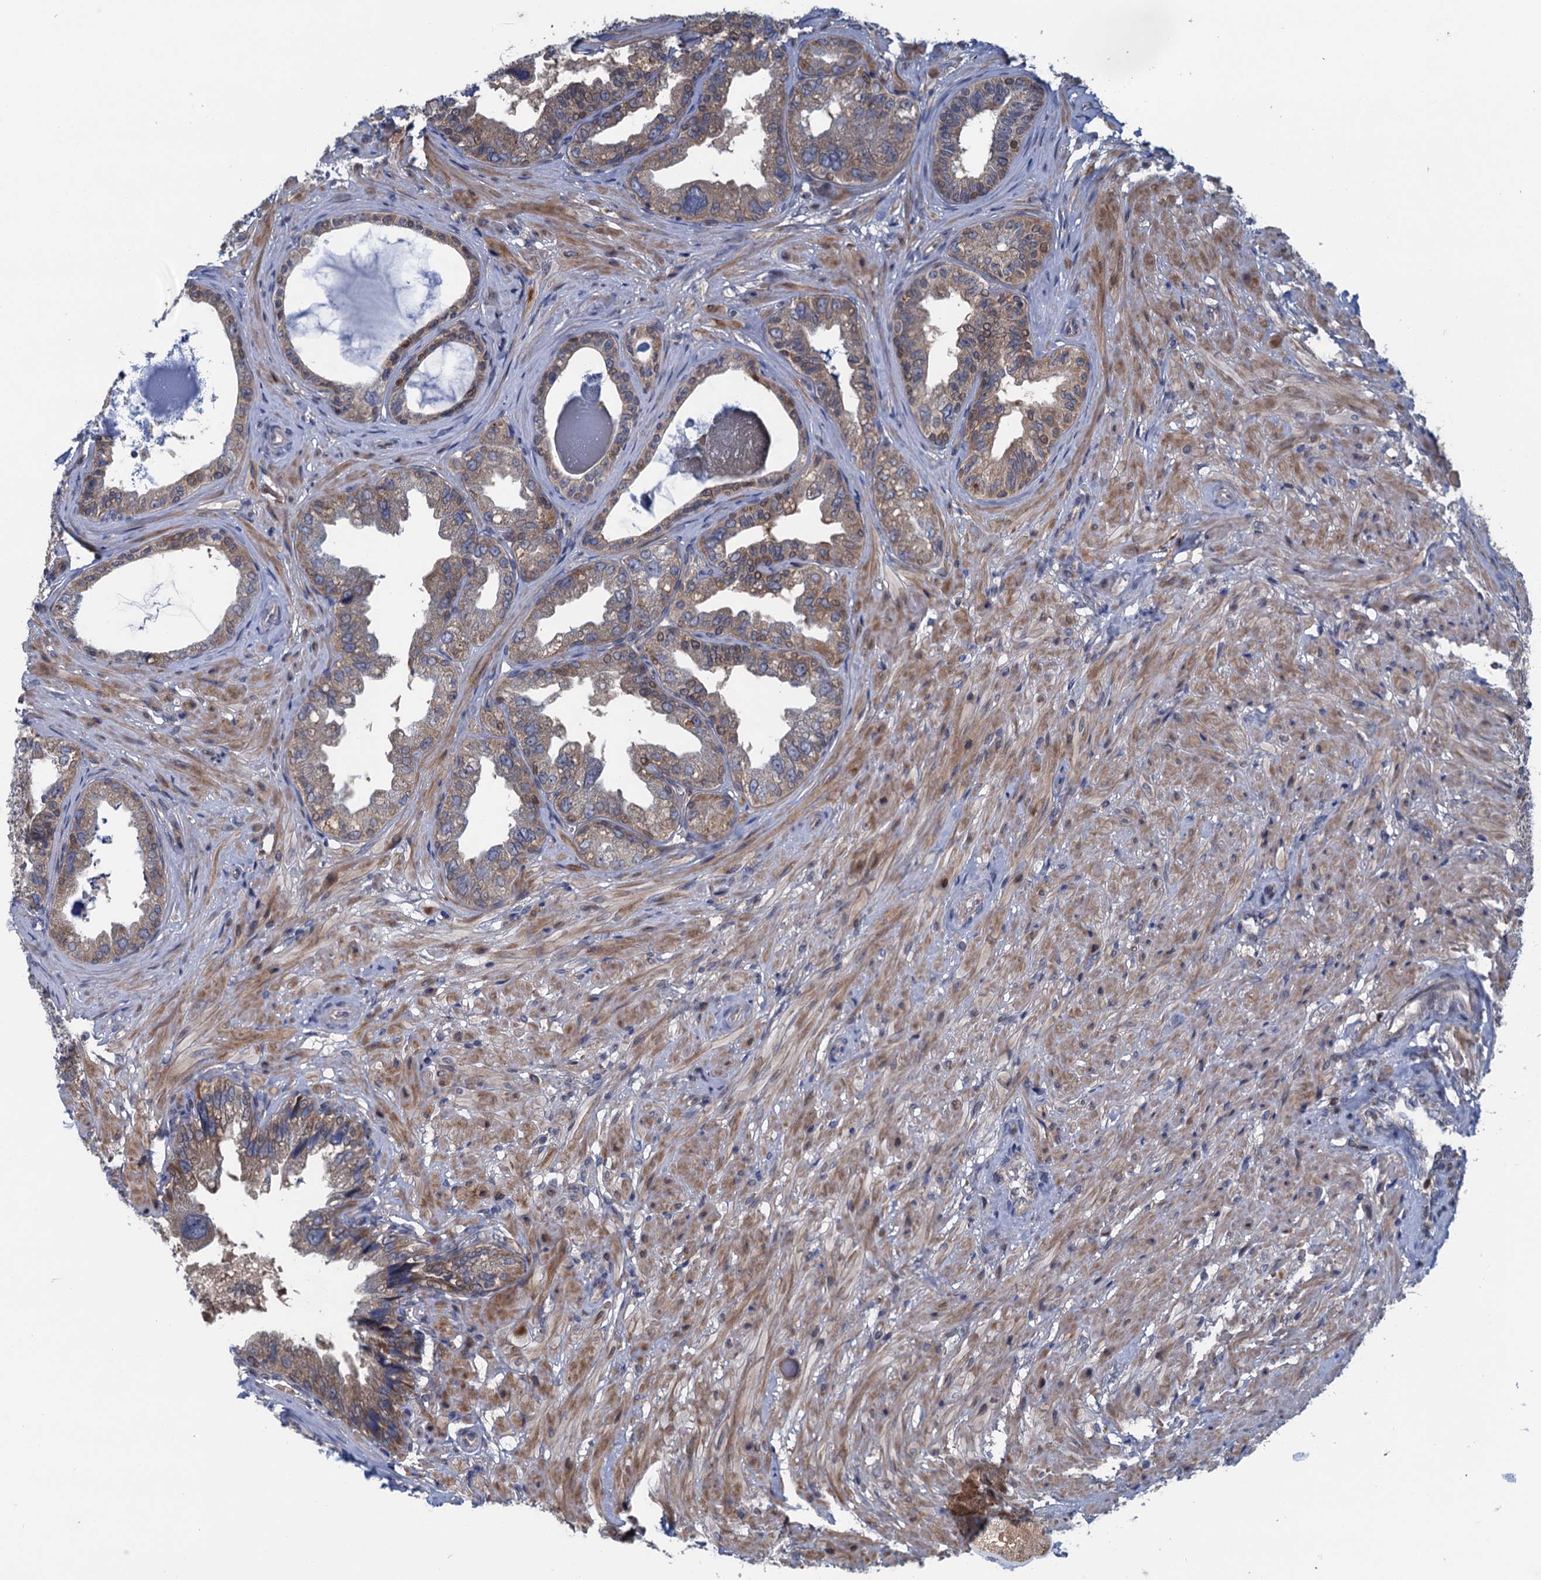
{"staining": {"intensity": "moderate", "quantity": ">75%", "location": "cytoplasmic/membranous"}, "tissue": "seminal vesicle", "cell_type": "Glandular cells", "image_type": "normal", "snomed": [{"axis": "morphology", "description": "Normal tissue, NOS"}, {"axis": "topography", "description": "Seminal veicle"}, {"axis": "topography", "description": "Peripheral nerve tissue"}], "caption": "Immunohistochemistry (IHC) (DAB) staining of normal seminal vesicle shows moderate cytoplasmic/membranous protein expression in about >75% of glandular cells.", "gene": "CNTN5", "patient": {"sex": "male", "age": 63}}